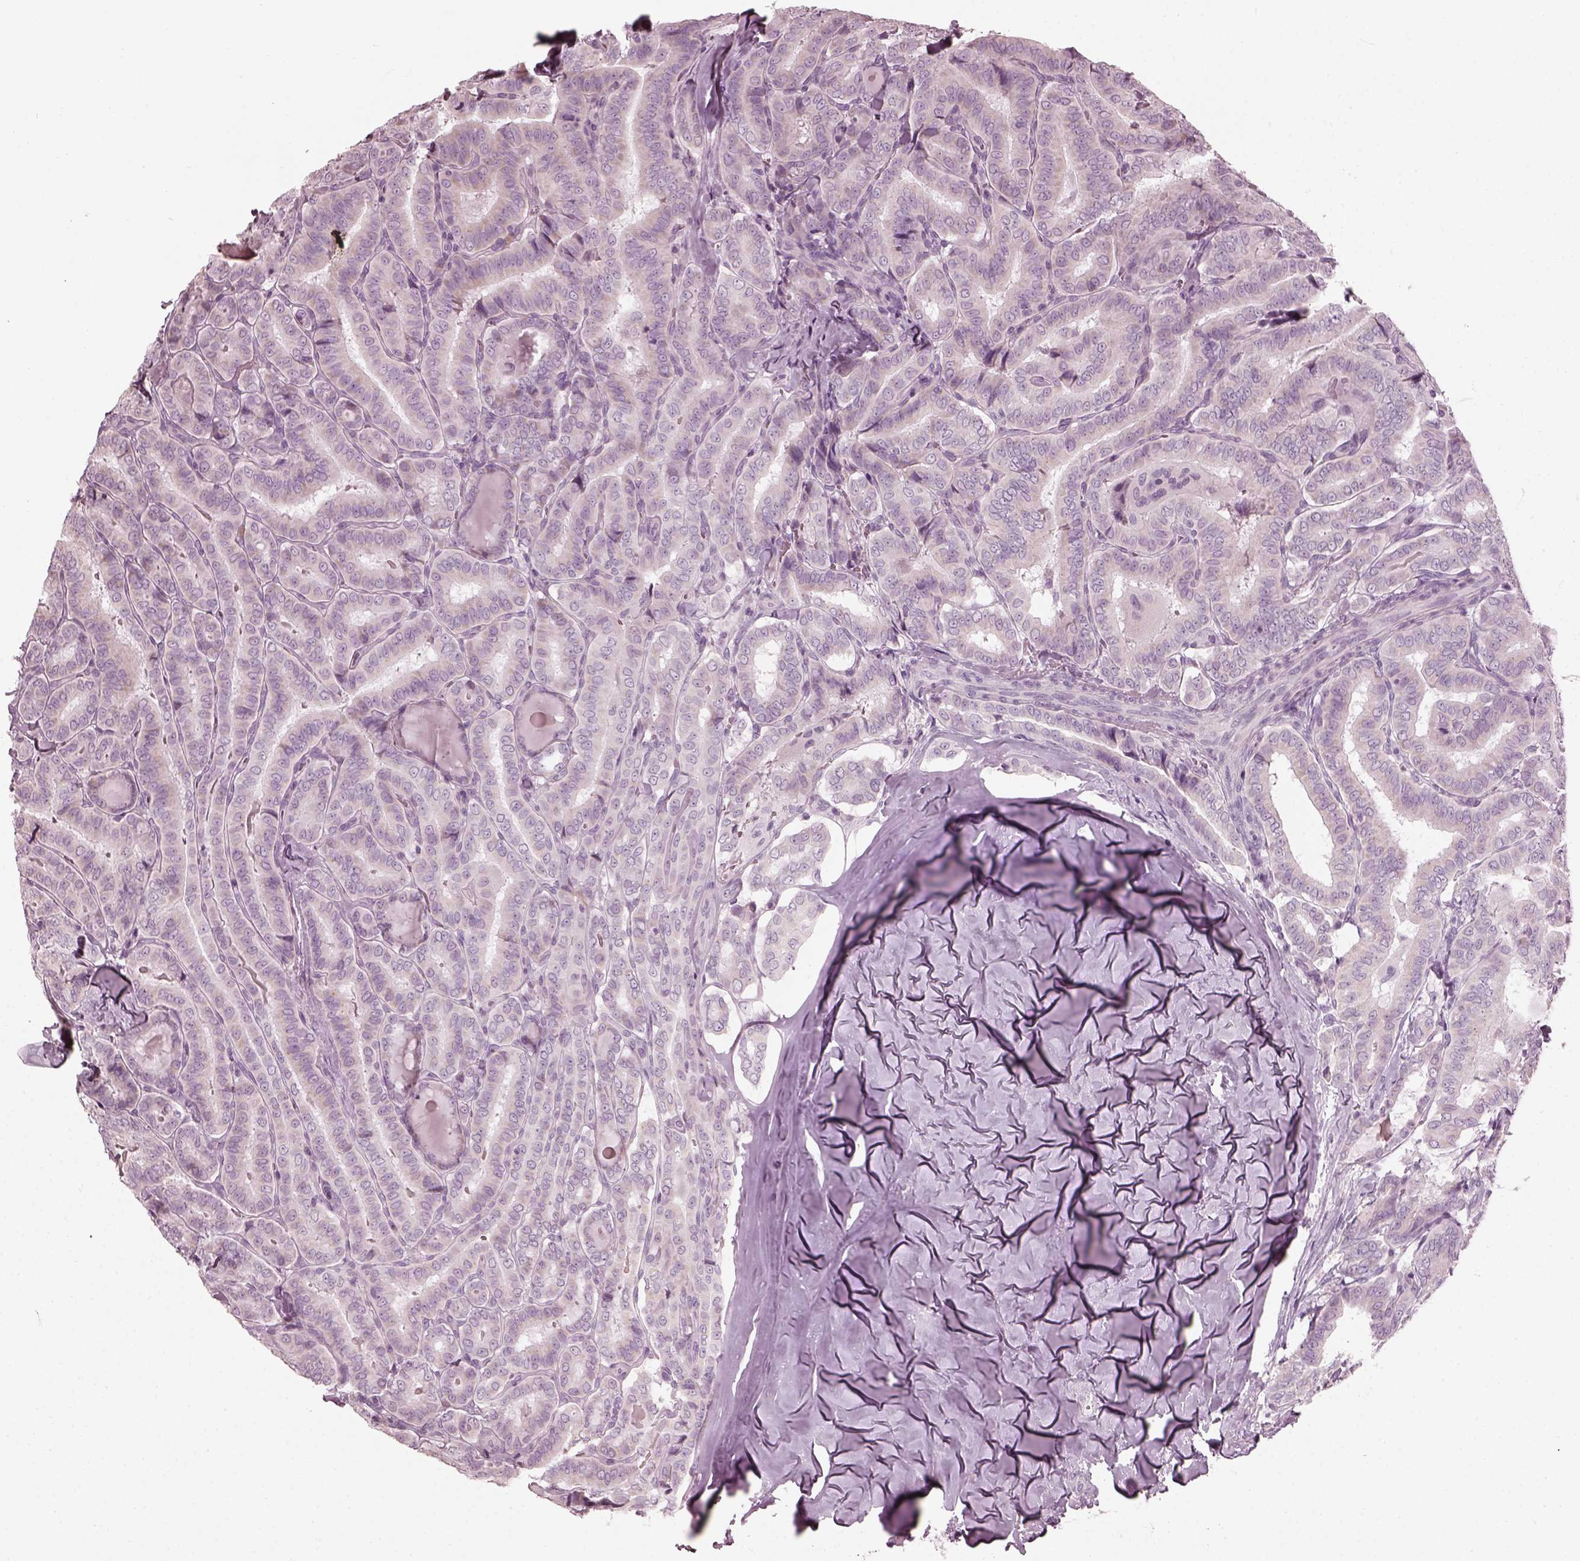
{"staining": {"intensity": "negative", "quantity": "none", "location": "none"}, "tissue": "thyroid cancer", "cell_type": "Tumor cells", "image_type": "cancer", "snomed": [{"axis": "morphology", "description": "Papillary adenocarcinoma, NOS"}, {"axis": "morphology", "description": "Papillary adenoma metastatic"}, {"axis": "topography", "description": "Thyroid gland"}], "caption": "Photomicrograph shows no protein expression in tumor cells of thyroid cancer (papillary adenoma metastatic) tissue.", "gene": "SAXO2", "patient": {"sex": "female", "age": 50}}